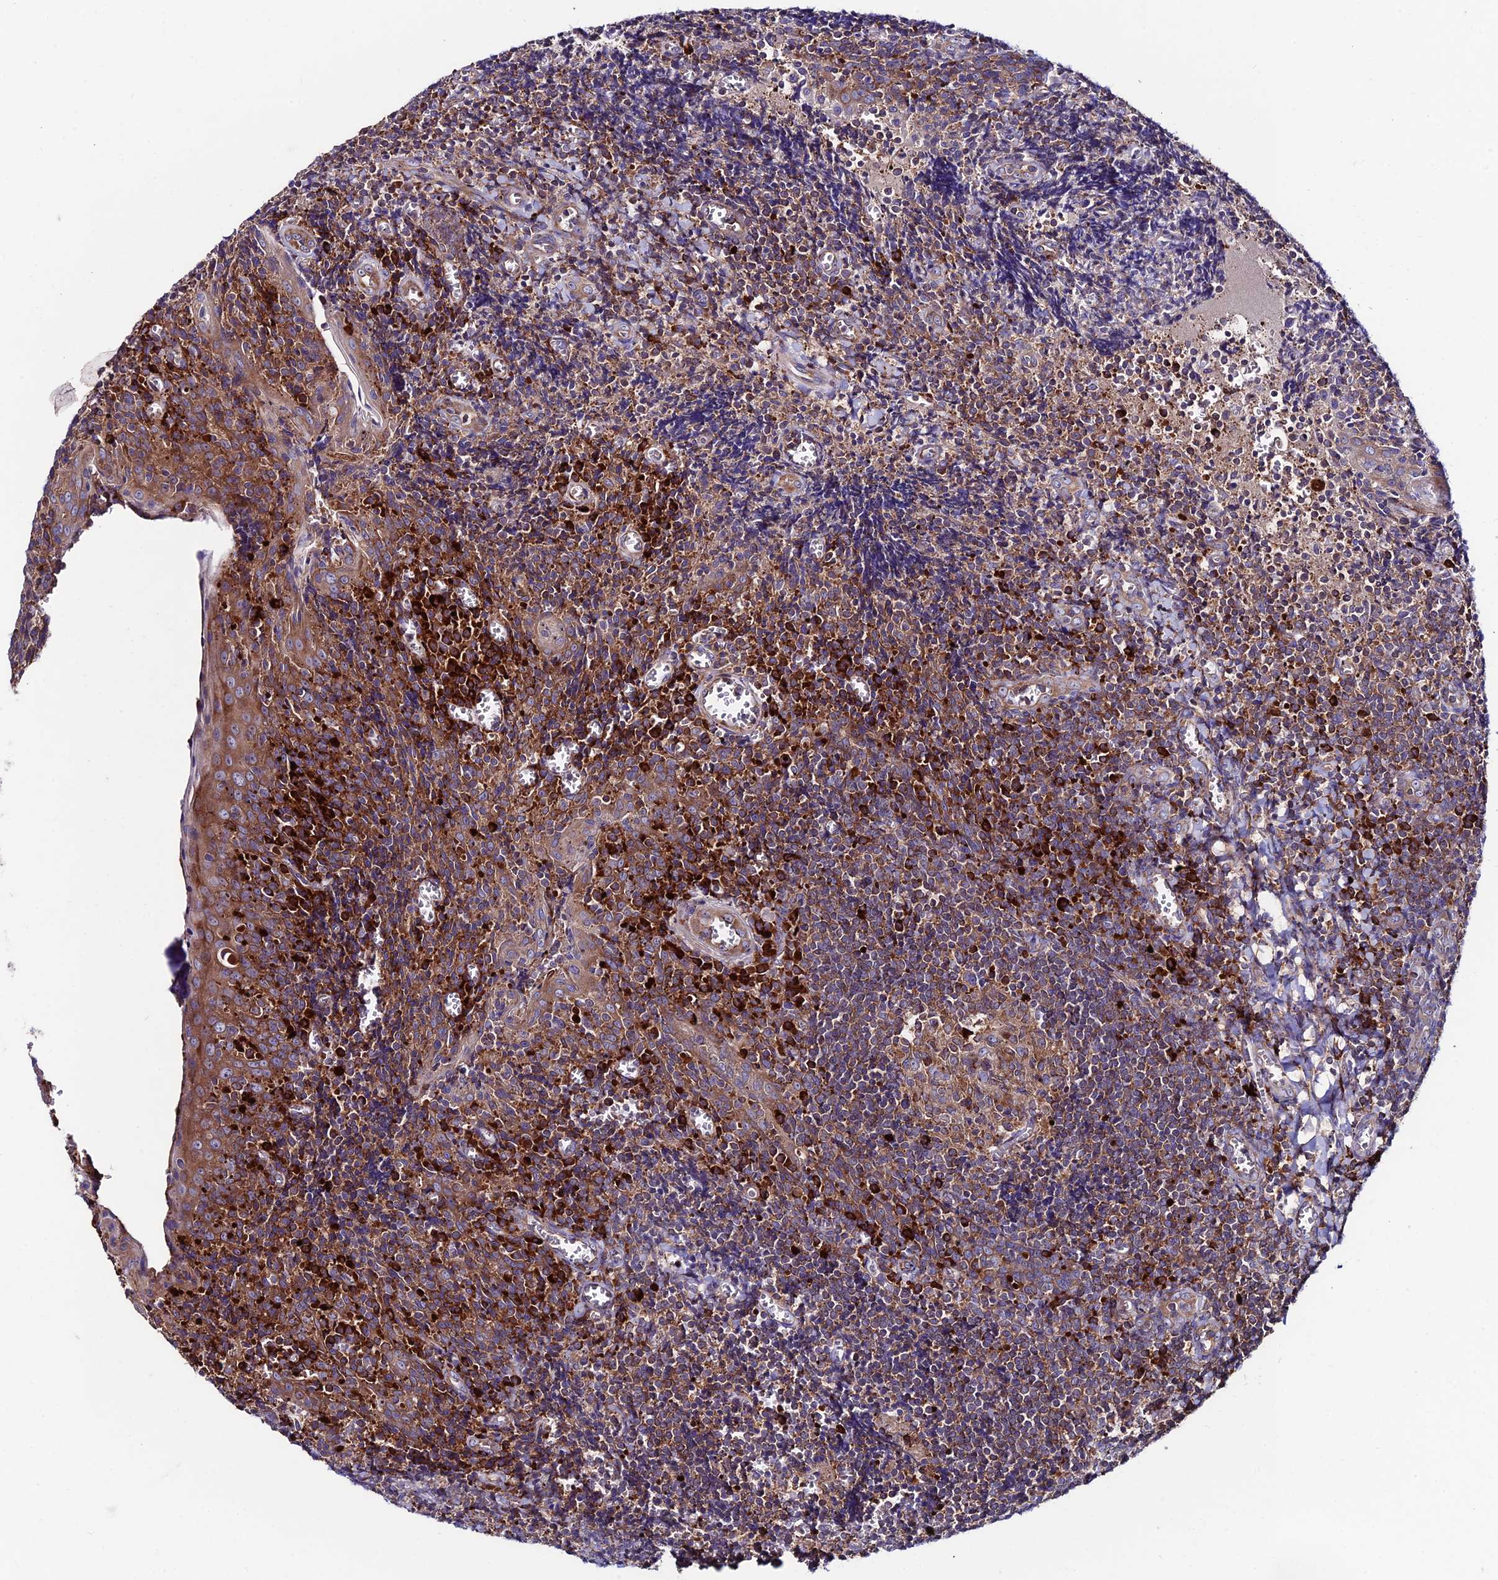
{"staining": {"intensity": "strong", "quantity": ">75%", "location": "cytoplasmic/membranous"}, "tissue": "tonsil", "cell_type": "Germinal center cells", "image_type": "normal", "snomed": [{"axis": "morphology", "description": "Normal tissue, NOS"}, {"axis": "topography", "description": "Tonsil"}], "caption": "Brown immunohistochemical staining in normal tonsil displays strong cytoplasmic/membranous expression in about >75% of germinal center cells.", "gene": "EIF3K", "patient": {"sex": "male", "age": 27}}